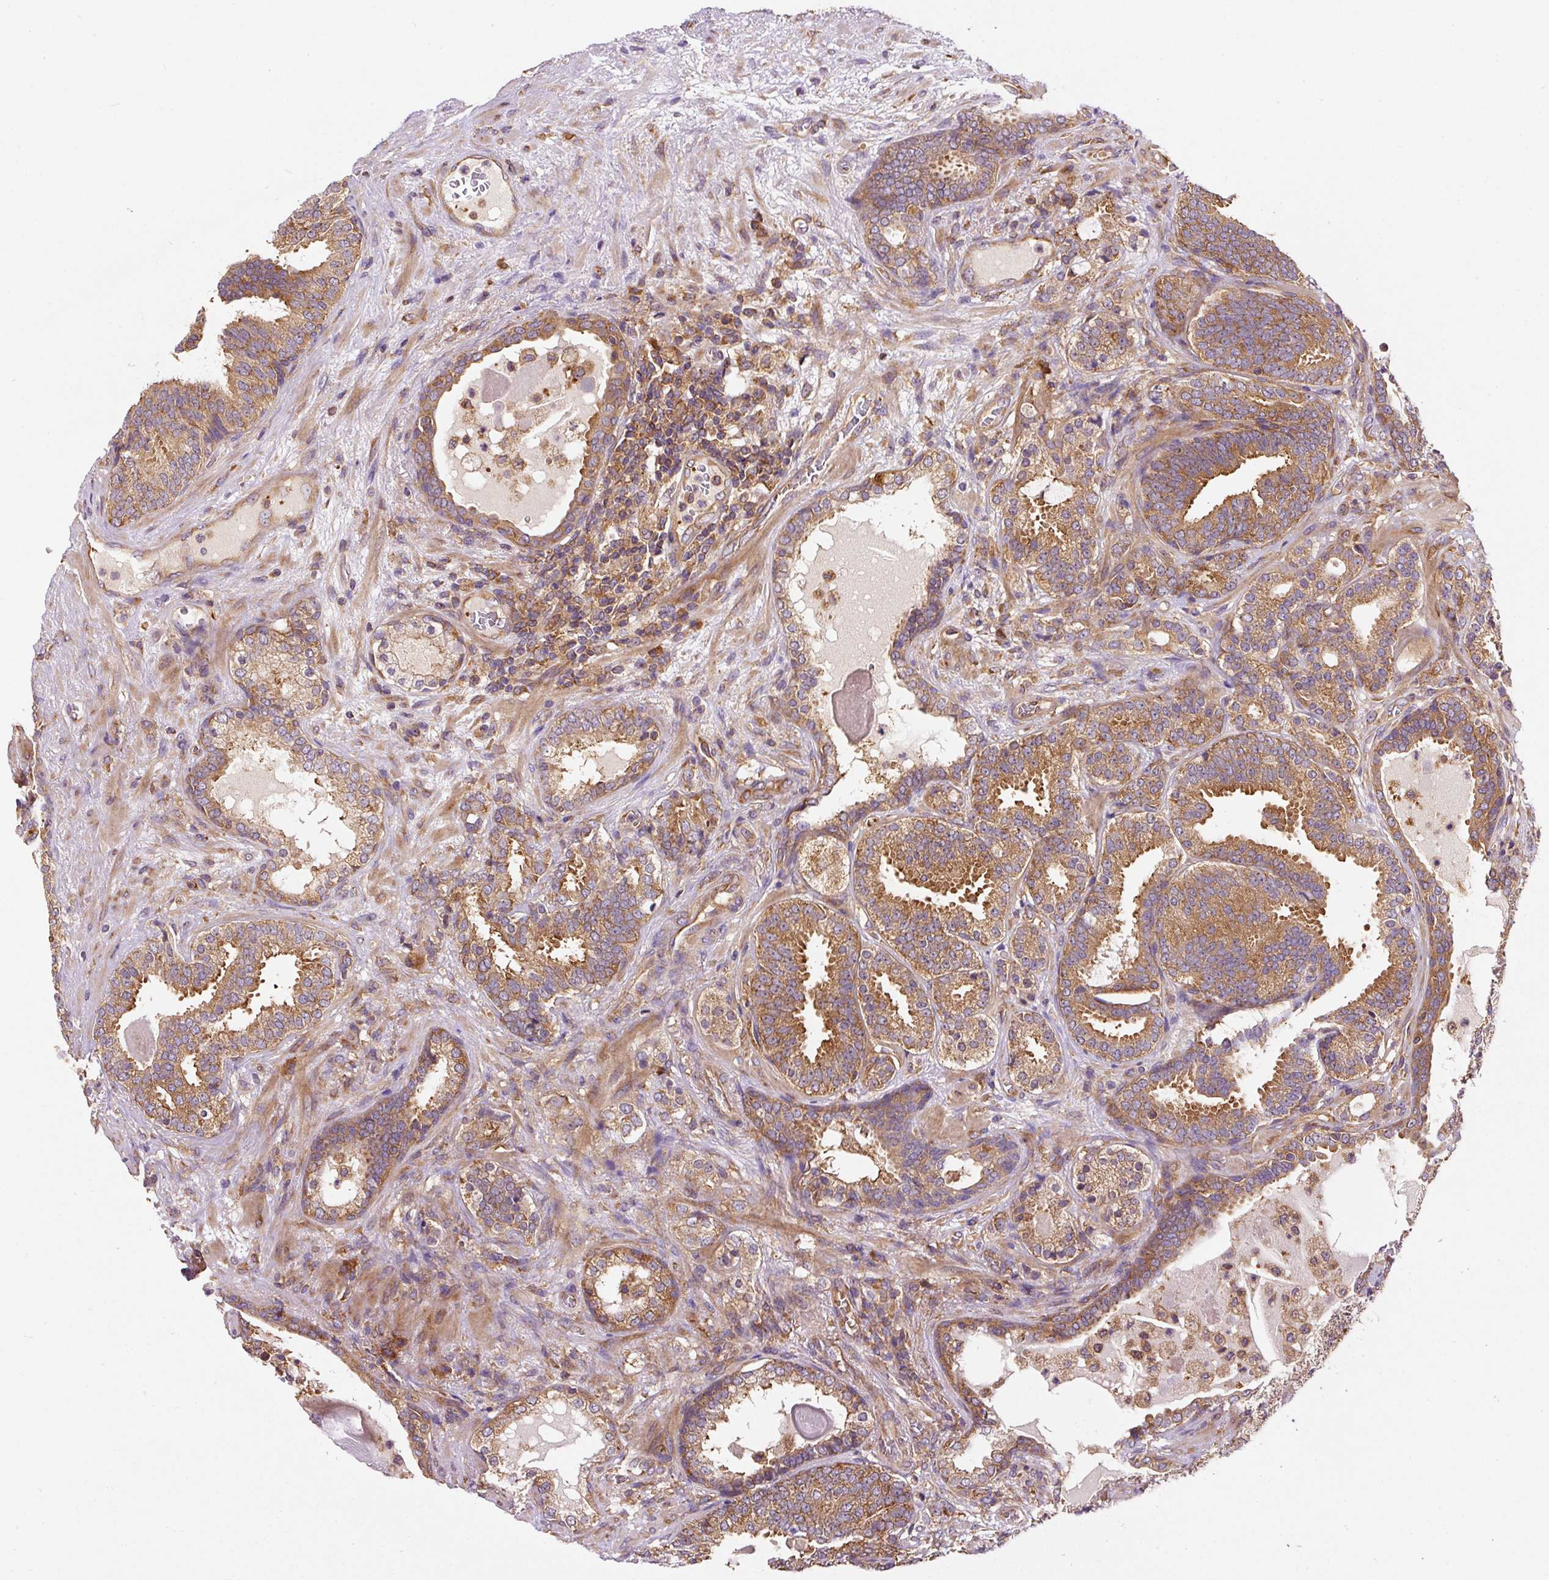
{"staining": {"intensity": "moderate", "quantity": ">75%", "location": "cytoplasmic/membranous"}, "tissue": "prostate cancer", "cell_type": "Tumor cells", "image_type": "cancer", "snomed": [{"axis": "morphology", "description": "Adenocarcinoma, High grade"}, {"axis": "topography", "description": "Prostate"}], "caption": "Moderate cytoplasmic/membranous protein staining is identified in approximately >75% of tumor cells in prostate cancer (high-grade adenocarcinoma). The protein of interest is stained brown, and the nuclei are stained in blue (DAB (3,3'-diaminobenzidine) IHC with brightfield microscopy, high magnification).", "gene": "EIF2S2", "patient": {"sex": "male", "age": 65}}